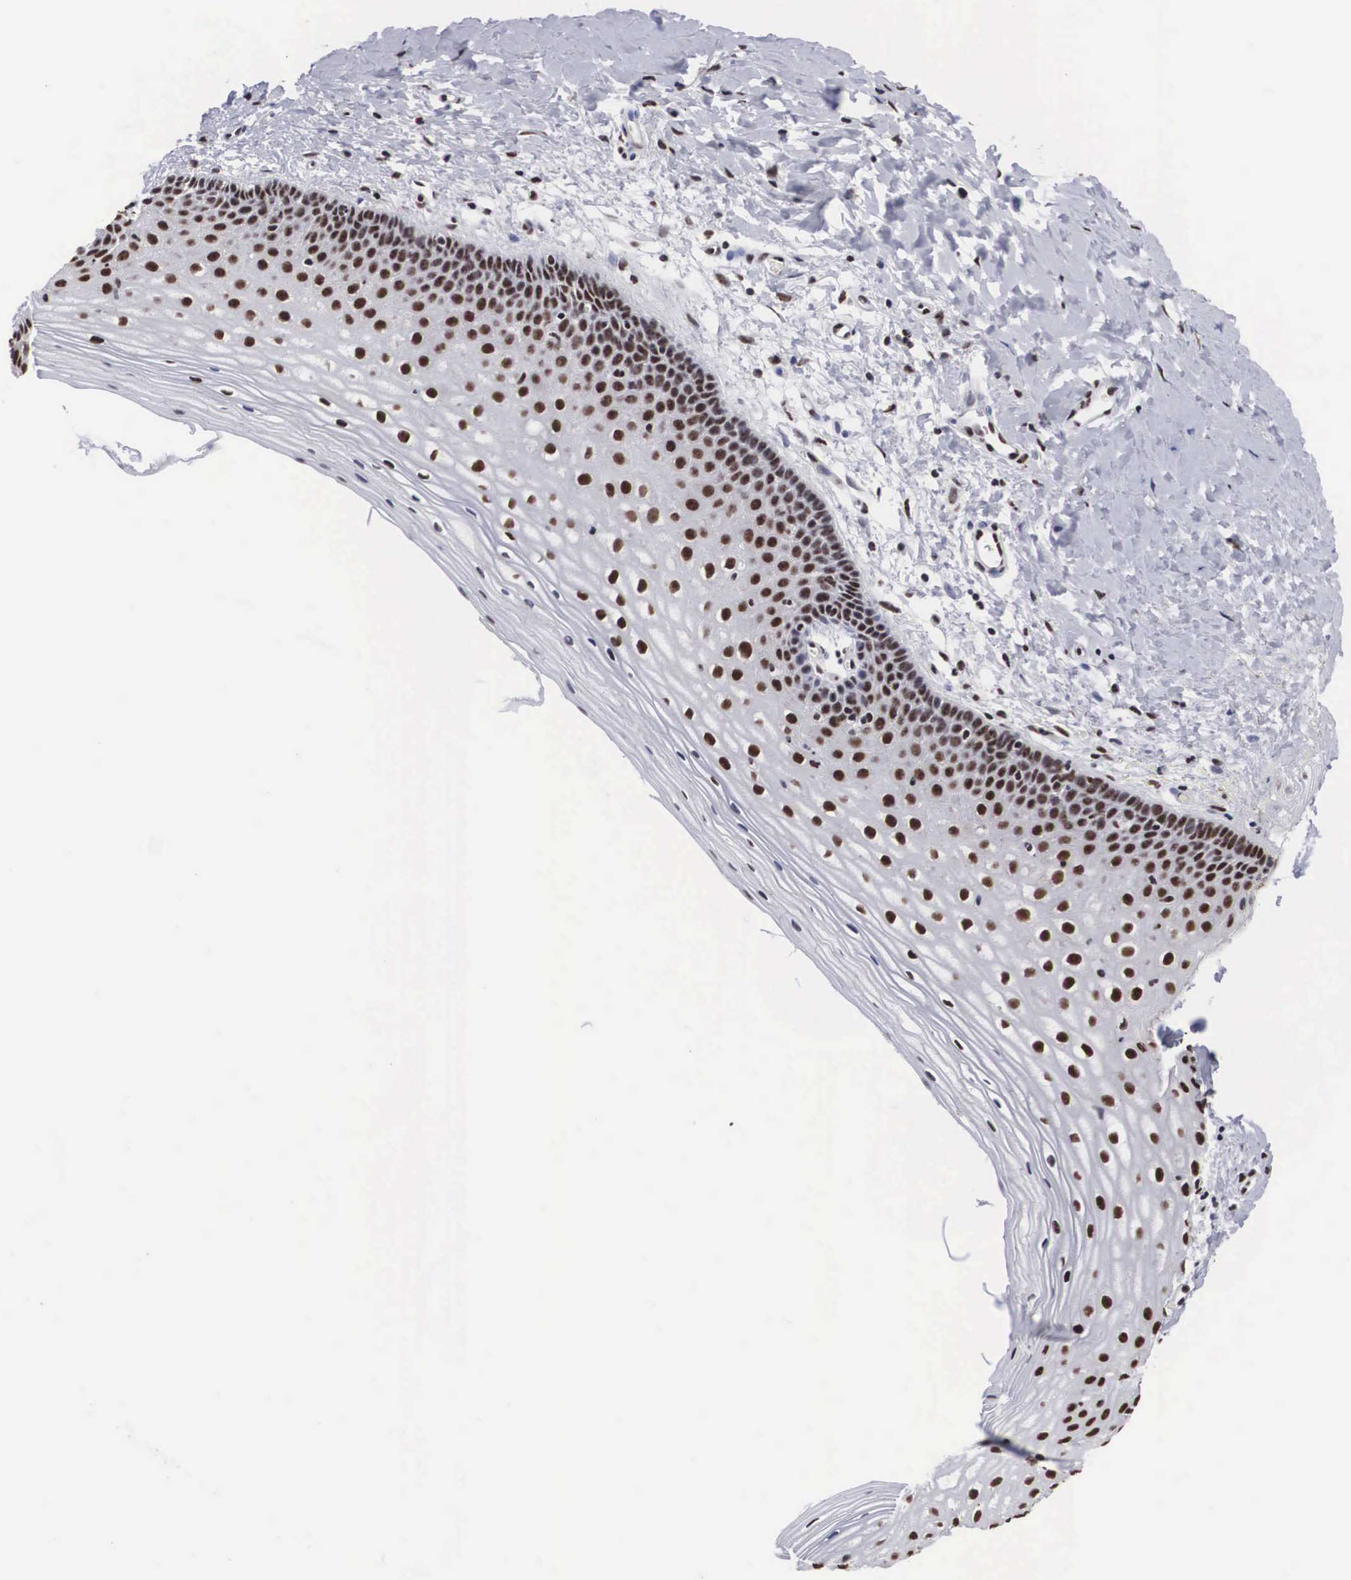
{"staining": {"intensity": "weak", "quantity": "<25%", "location": "nuclear"}, "tissue": "cervix", "cell_type": "Glandular cells", "image_type": "normal", "snomed": [{"axis": "morphology", "description": "Normal tissue, NOS"}, {"axis": "topography", "description": "Cervix"}], "caption": "IHC image of normal cervix stained for a protein (brown), which reveals no positivity in glandular cells.", "gene": "ACIN1", "patient": {"sex": "female", "age": 53}}